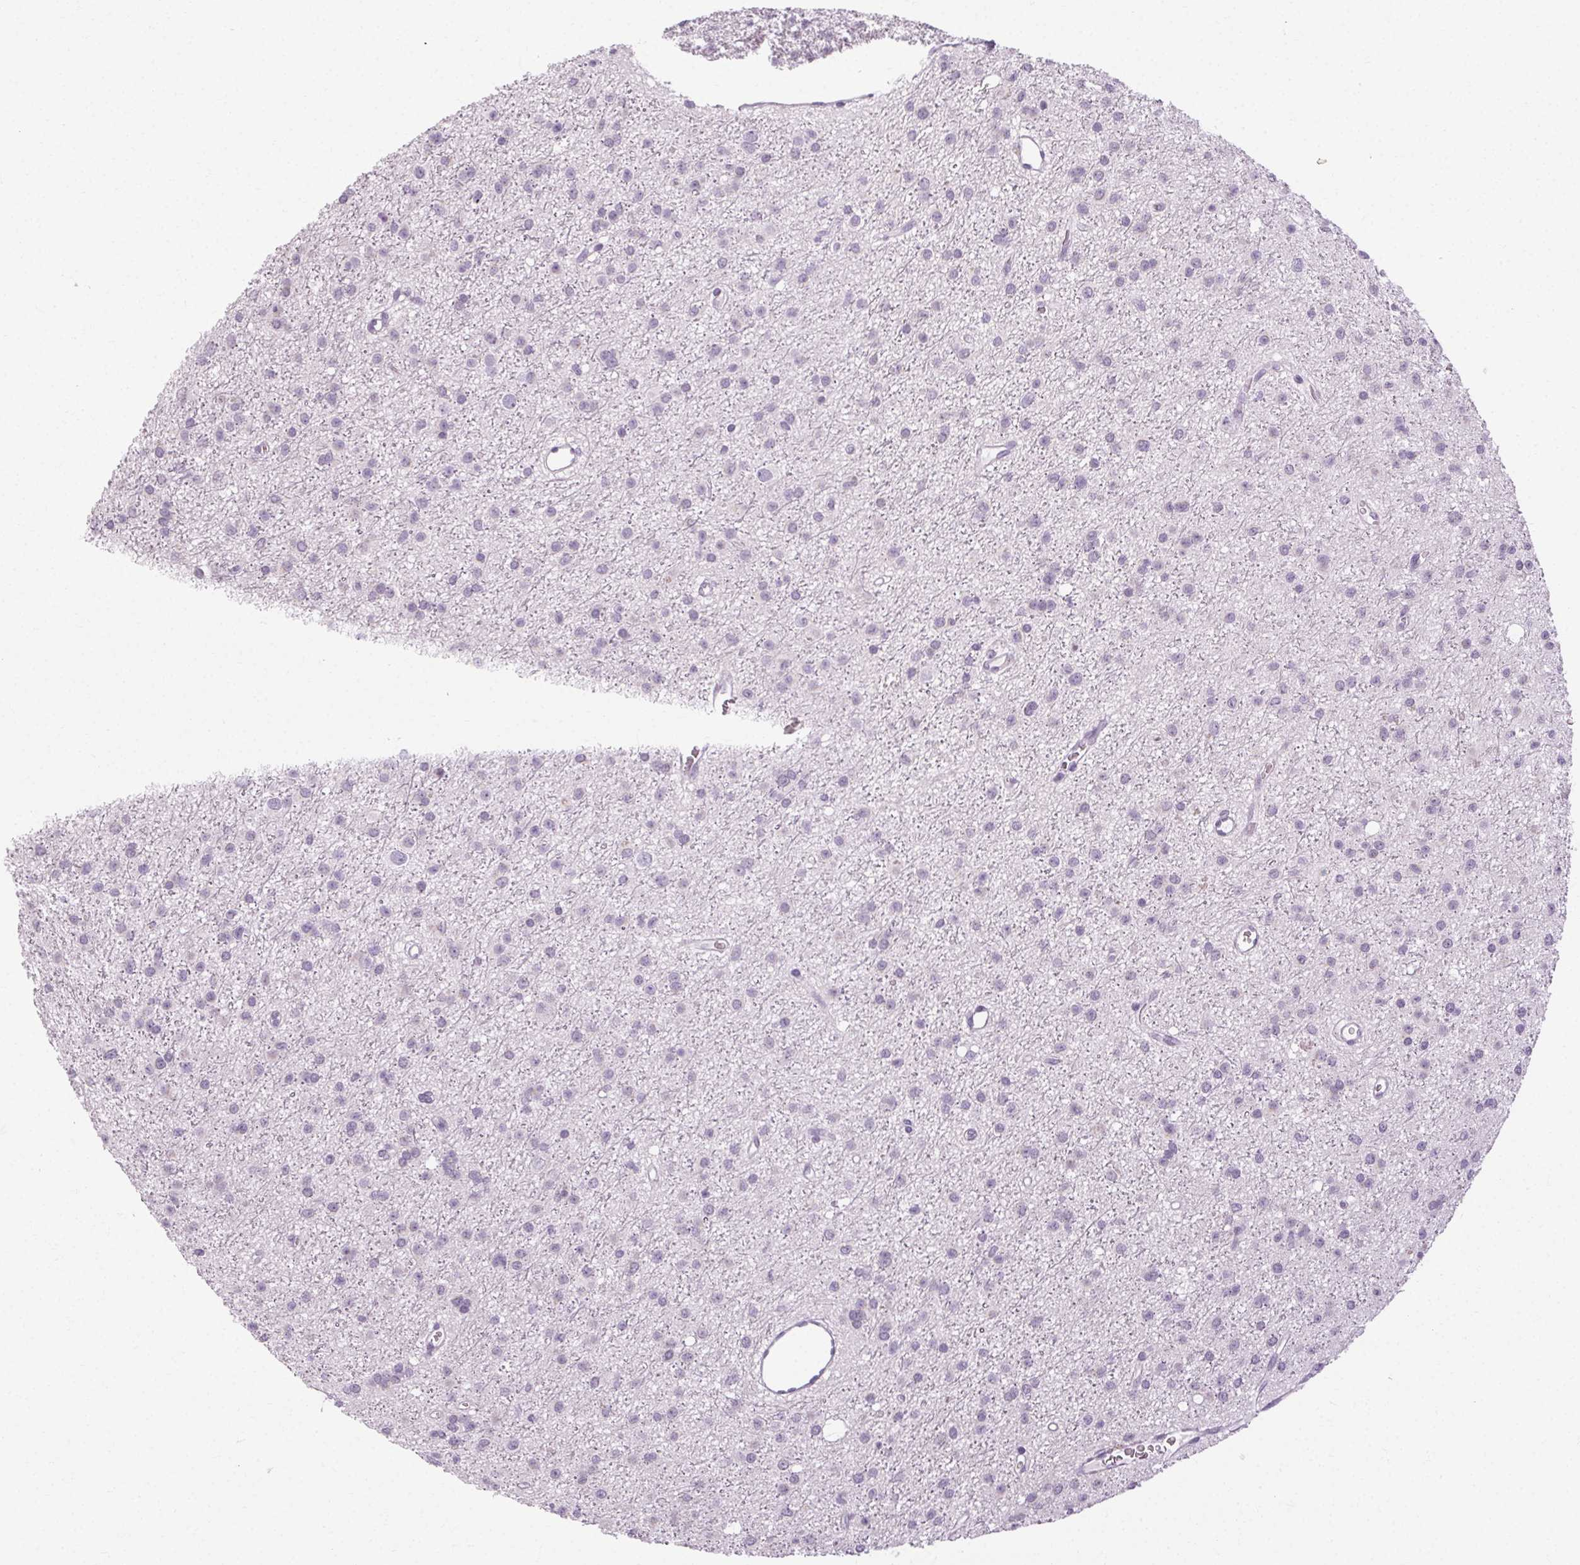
{"staining": {"intensity": "negative", "quantity": "none", "location": "none"}, "tissue": "glioma", "cell_type": "Tumor cells", "image_type": "cancer", "snomed": [{"axis": "morphology", "description": "Glioma, malignant, Low grade"}, {"axis": "topography", "description": "Brain"}], "caption": "Glioma stained for a protein using immunohistochemistry (IHC) shows no expression tumor cells.", "gene": "POMC", "patient": {"sex": "male", "age": 27}}